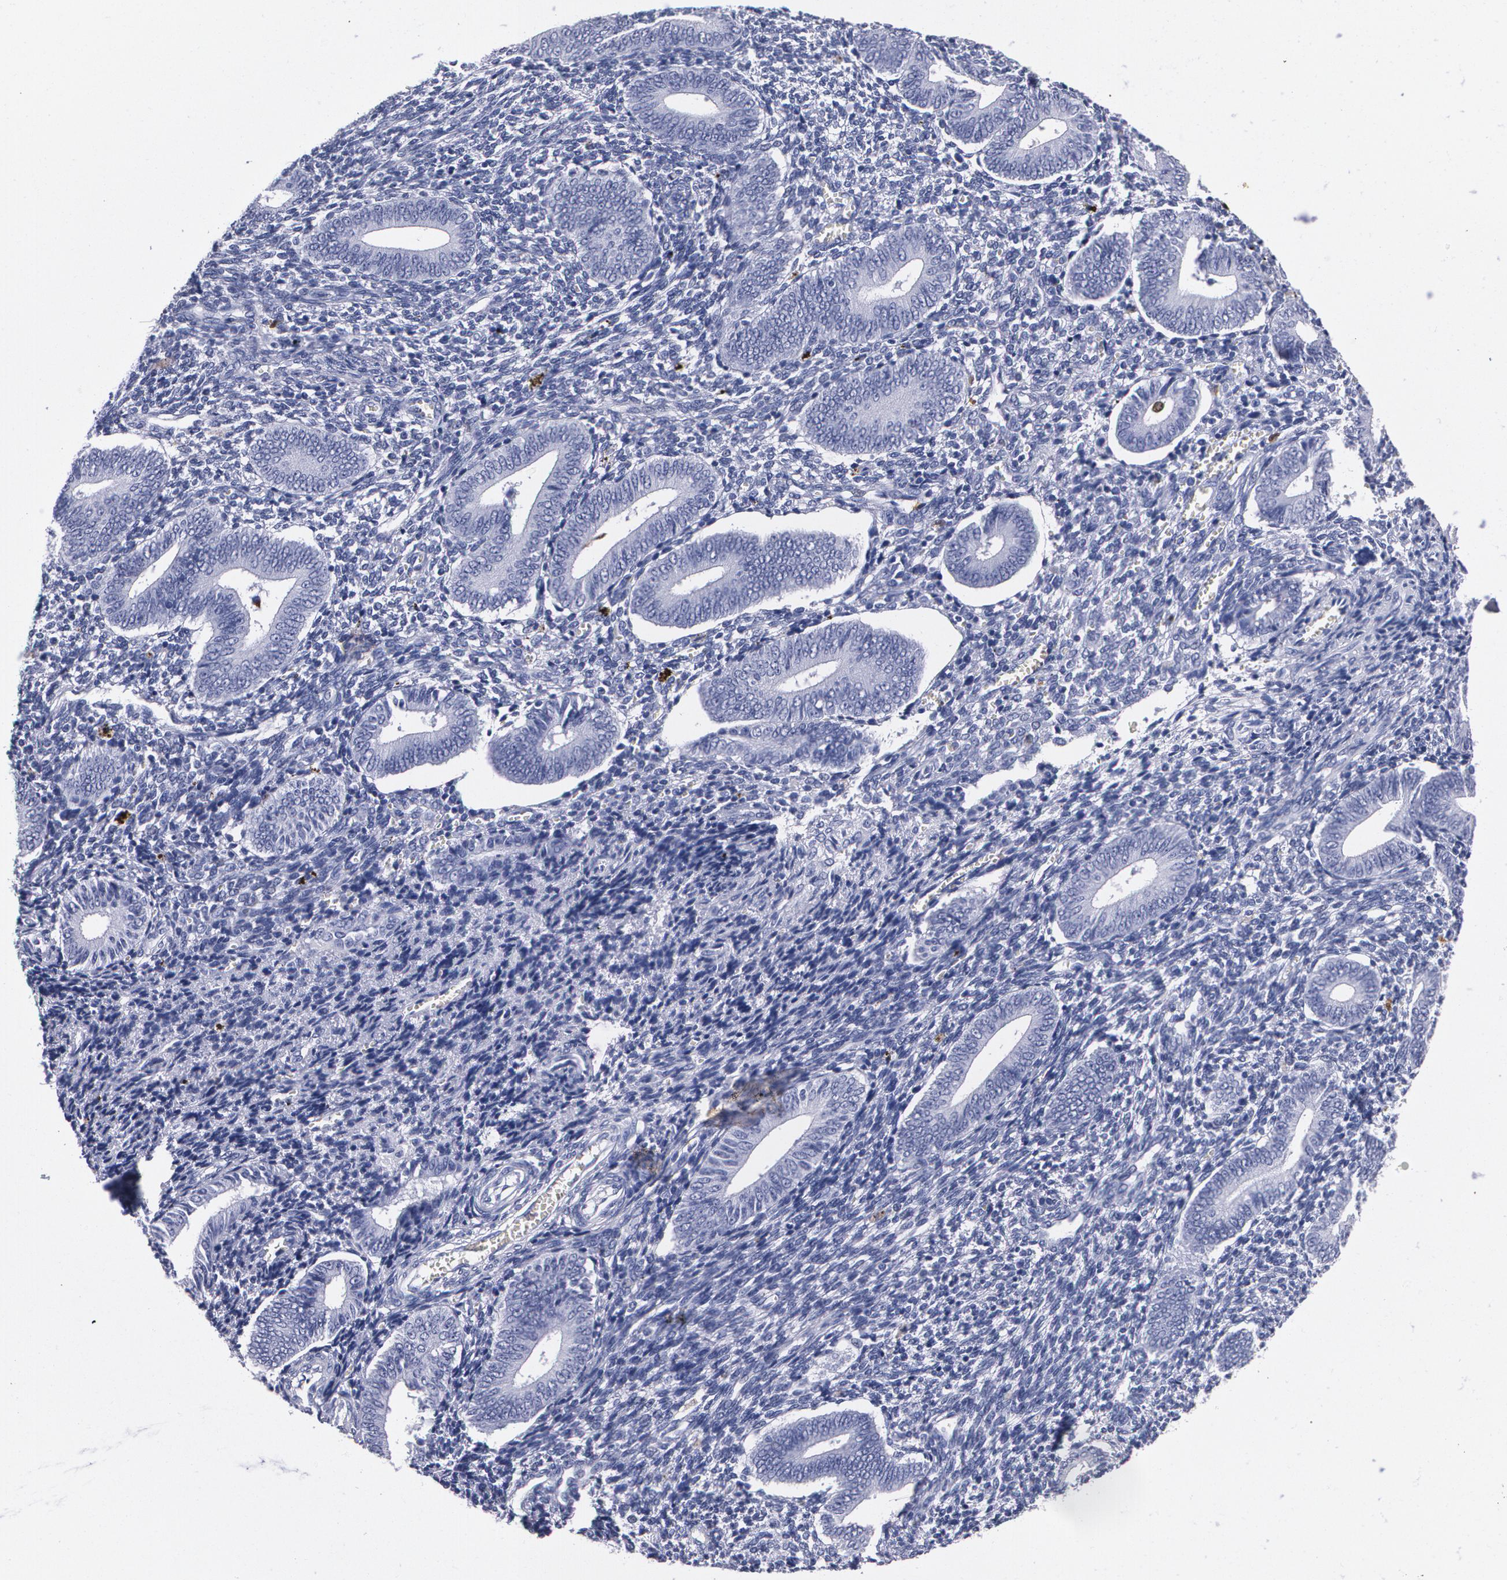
{"staining": {"intensity": "negative", "quantity": "none", "location": "none"}, "tissue": "endometrium", "cell_type": "Cells in endometrial stroma", "image_type": "normal", "snomed": [{"axis": "morphology", "description": "Normal tissue, NOS"}, {"axis": "topography", "description": "Uterus"}, {"axis": "topography", "description": "Endometrium"}], "caption": "Benign endometrium was stained to show a protein in brown. There is no significant expression in cells in endometrial stroma. (Stains: DAB (3,3'-diaminobenzidine) immunohistochemistry (IHC) with hematoxylin counter stain, Microscopy: brightfield microscopy at high magnification).", "gene": "S100A8", "patient": {"sex": "female", "age": 33}}